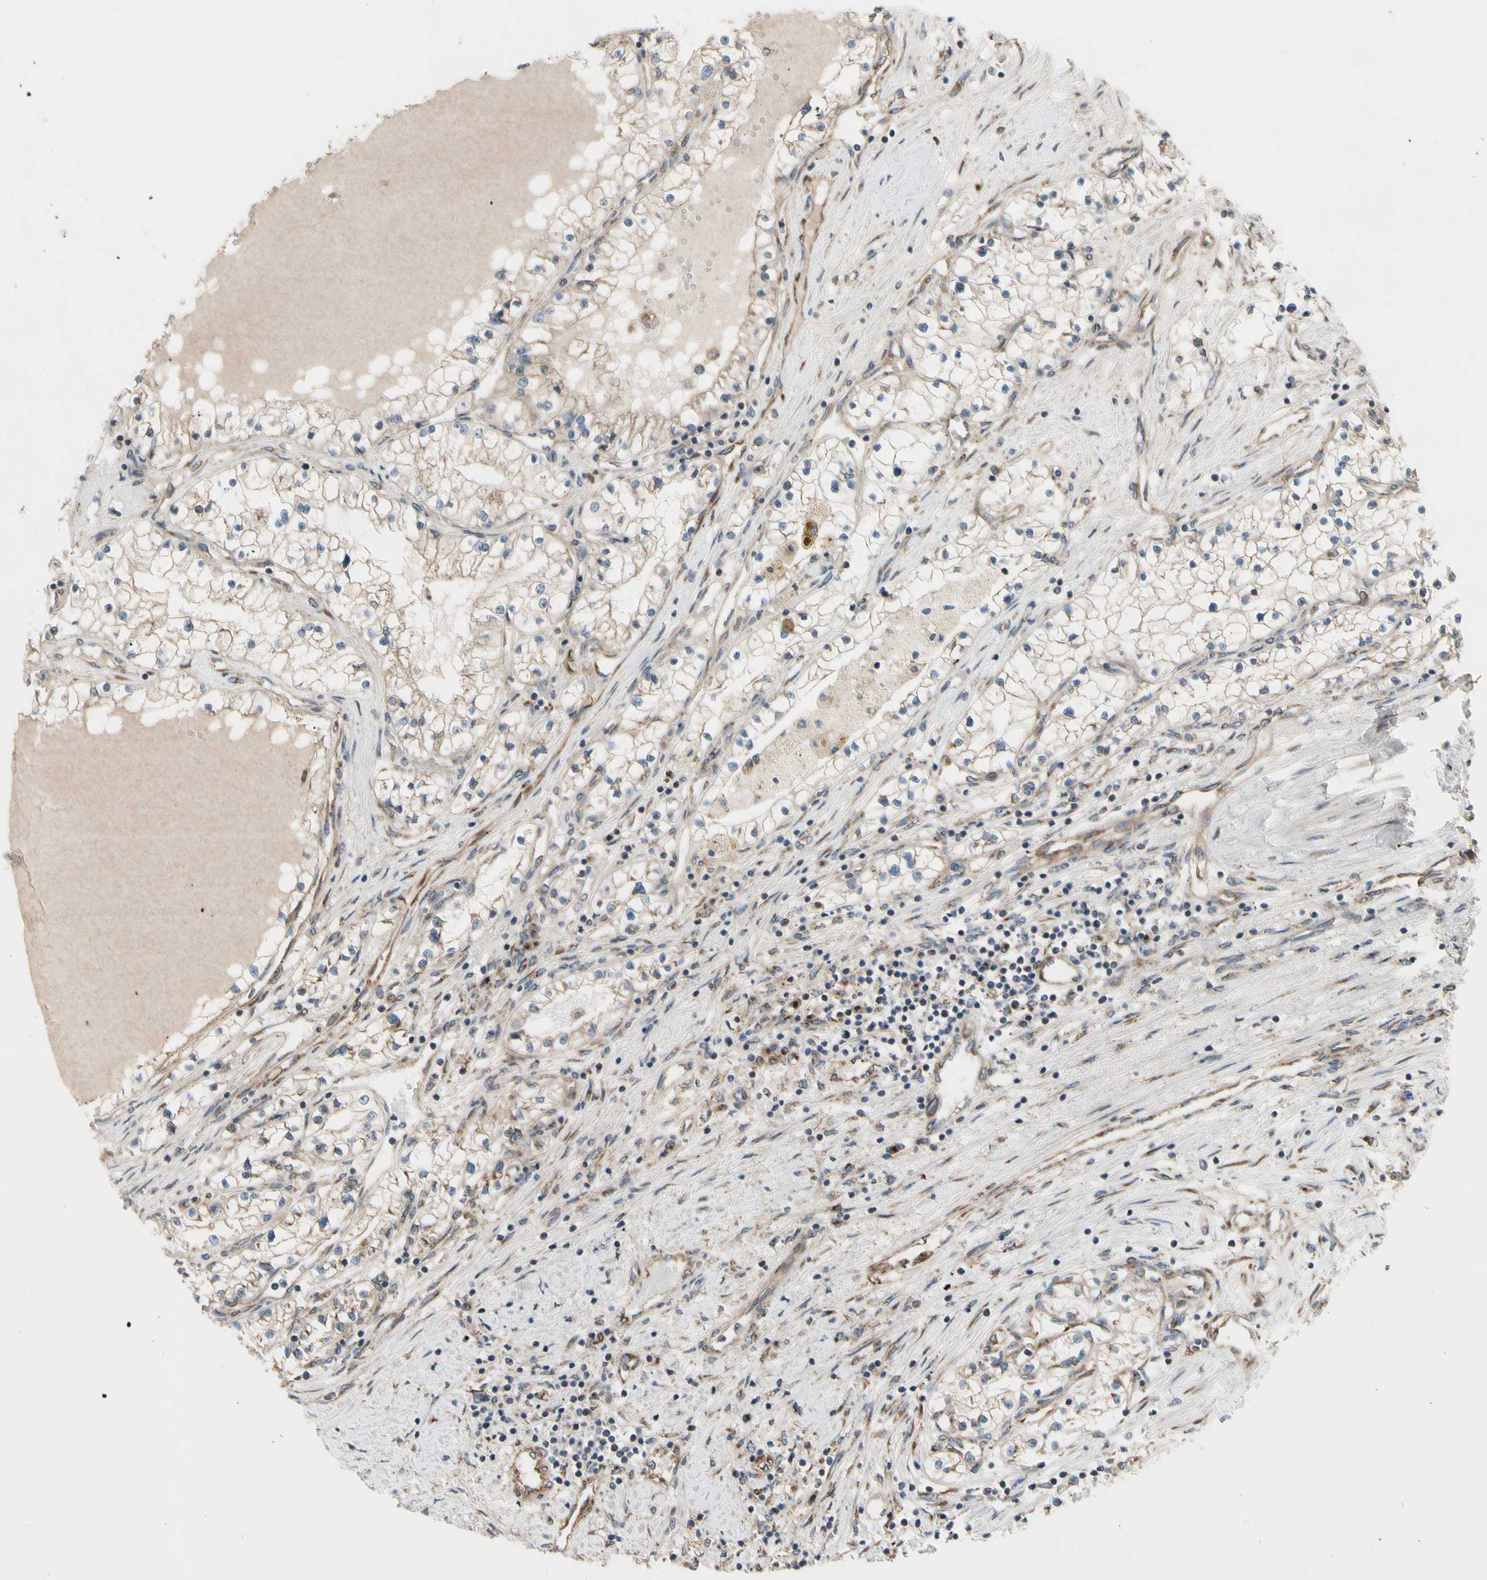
{"staining": {"intensity": "weak", "quantity": "25%-75%", "location": "cytoplasmic/membranous"}, "tissue": "renal cancer", "cell_type": "Tumor cells", "image_type": "cancer", "snomed": [{"axis": "morphology", "description": "Adenocarcinoma, NOS"}, {"axis": "topography", "description": "Kidney"}], "caption": "Adenocarcinoma (renal) tissue exhibits weak cytoplasmic/membranous expression in approximately 25%-75% of tumor cells", "gene": "SLC39A9", "patient": {"sex": "male", "age": 68}}